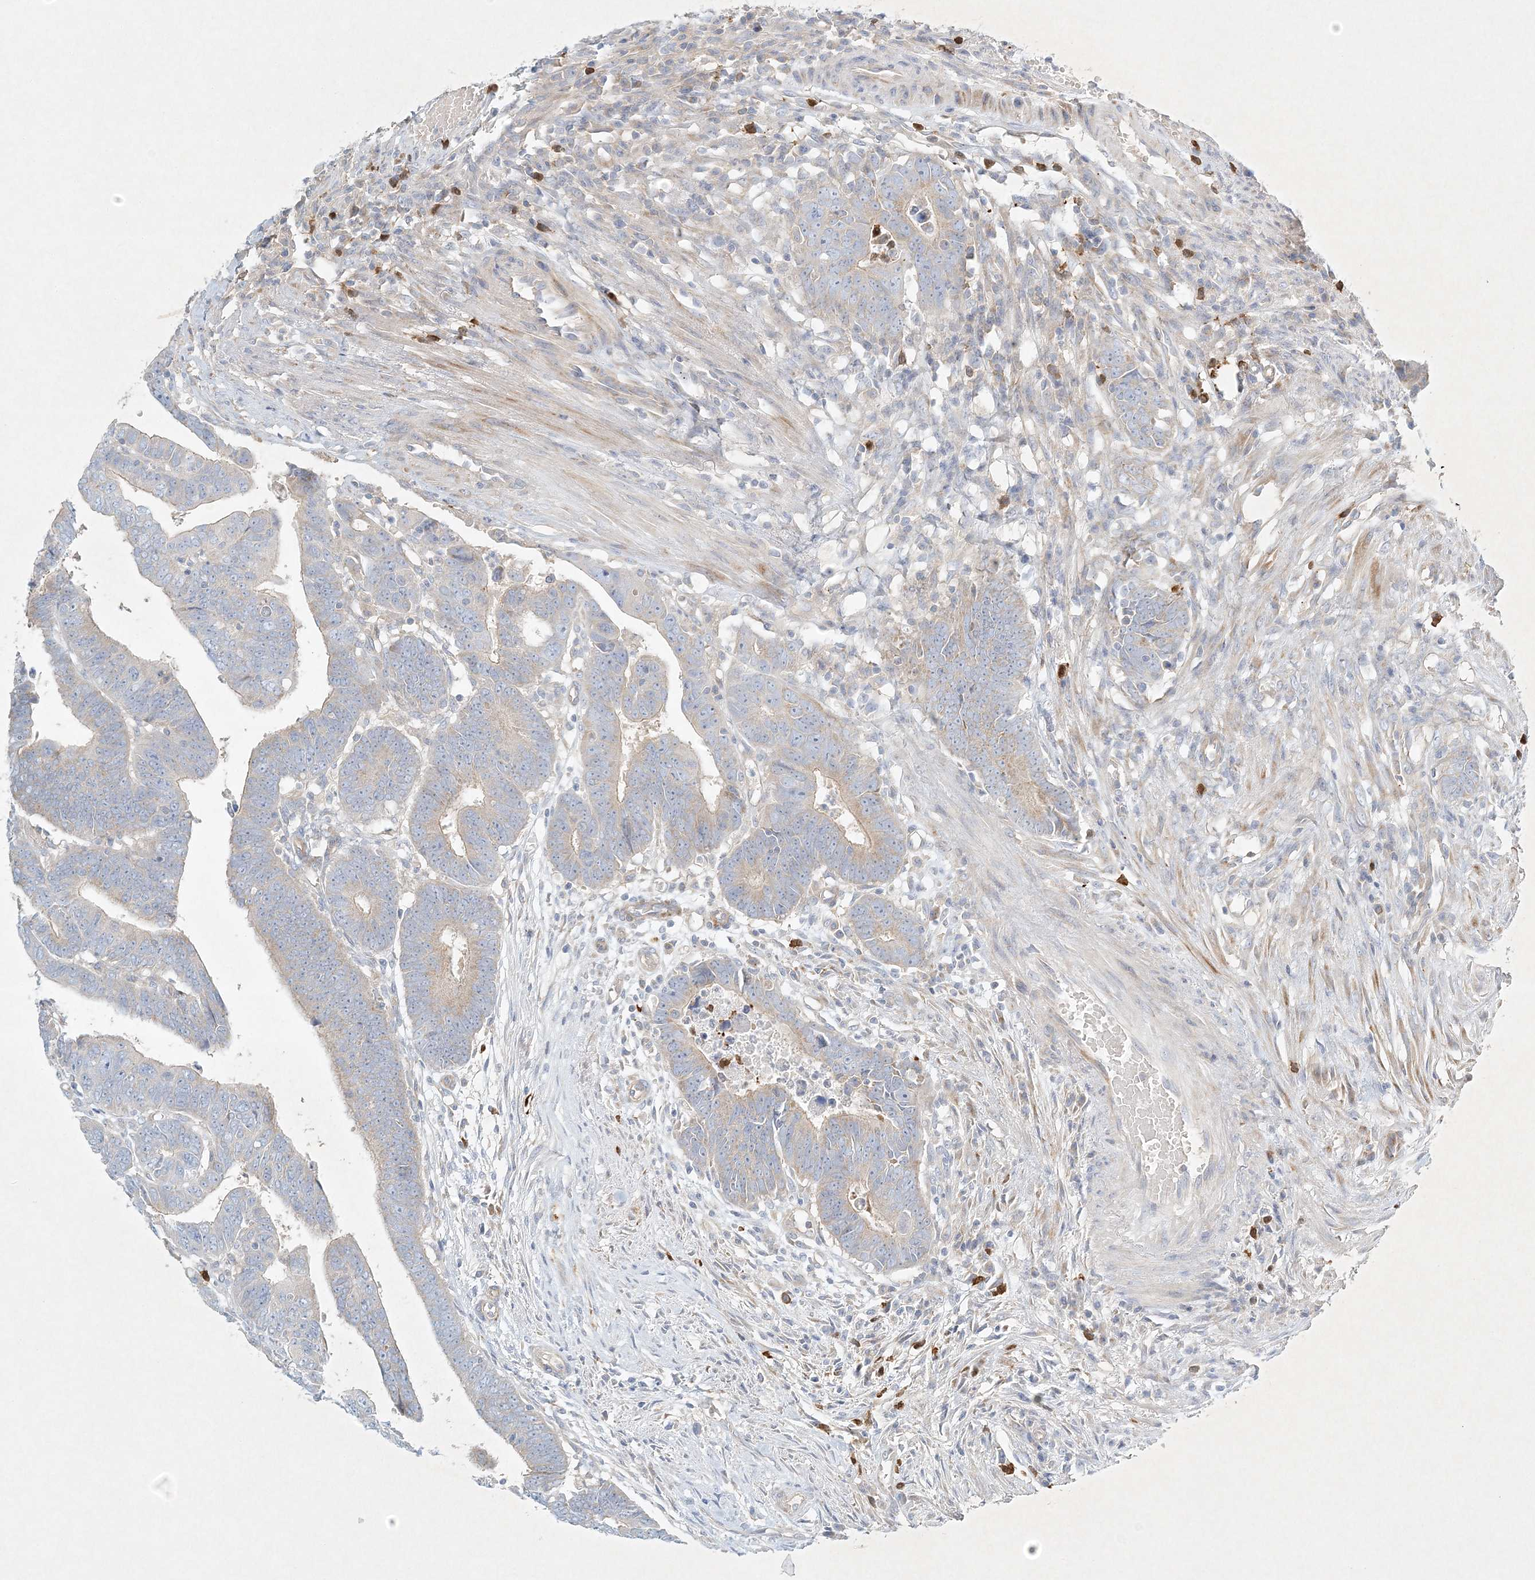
{"staining": {"intensity": "weak", "quantity": "25%-75%", "location": "cytoplasmic/membranous"}, "tissue": "colorectal cancer", "cell_type": "Tumor cells", "image_type": "cancer", "snomed": [{"axis": "morphology", "description": "Adenocarcinoma, NOS"}, {"axis": "topography", "description": "Rectum"}], "caption": "This is an image of immunohistochemistry (IHC) staining of adenocarcinoma (colorectal), which shows weak staining in the cytoplasmic/membranous of tumor cells.", "gene": "STK11IP", "patient": {"sex": "female", "age": 65}}